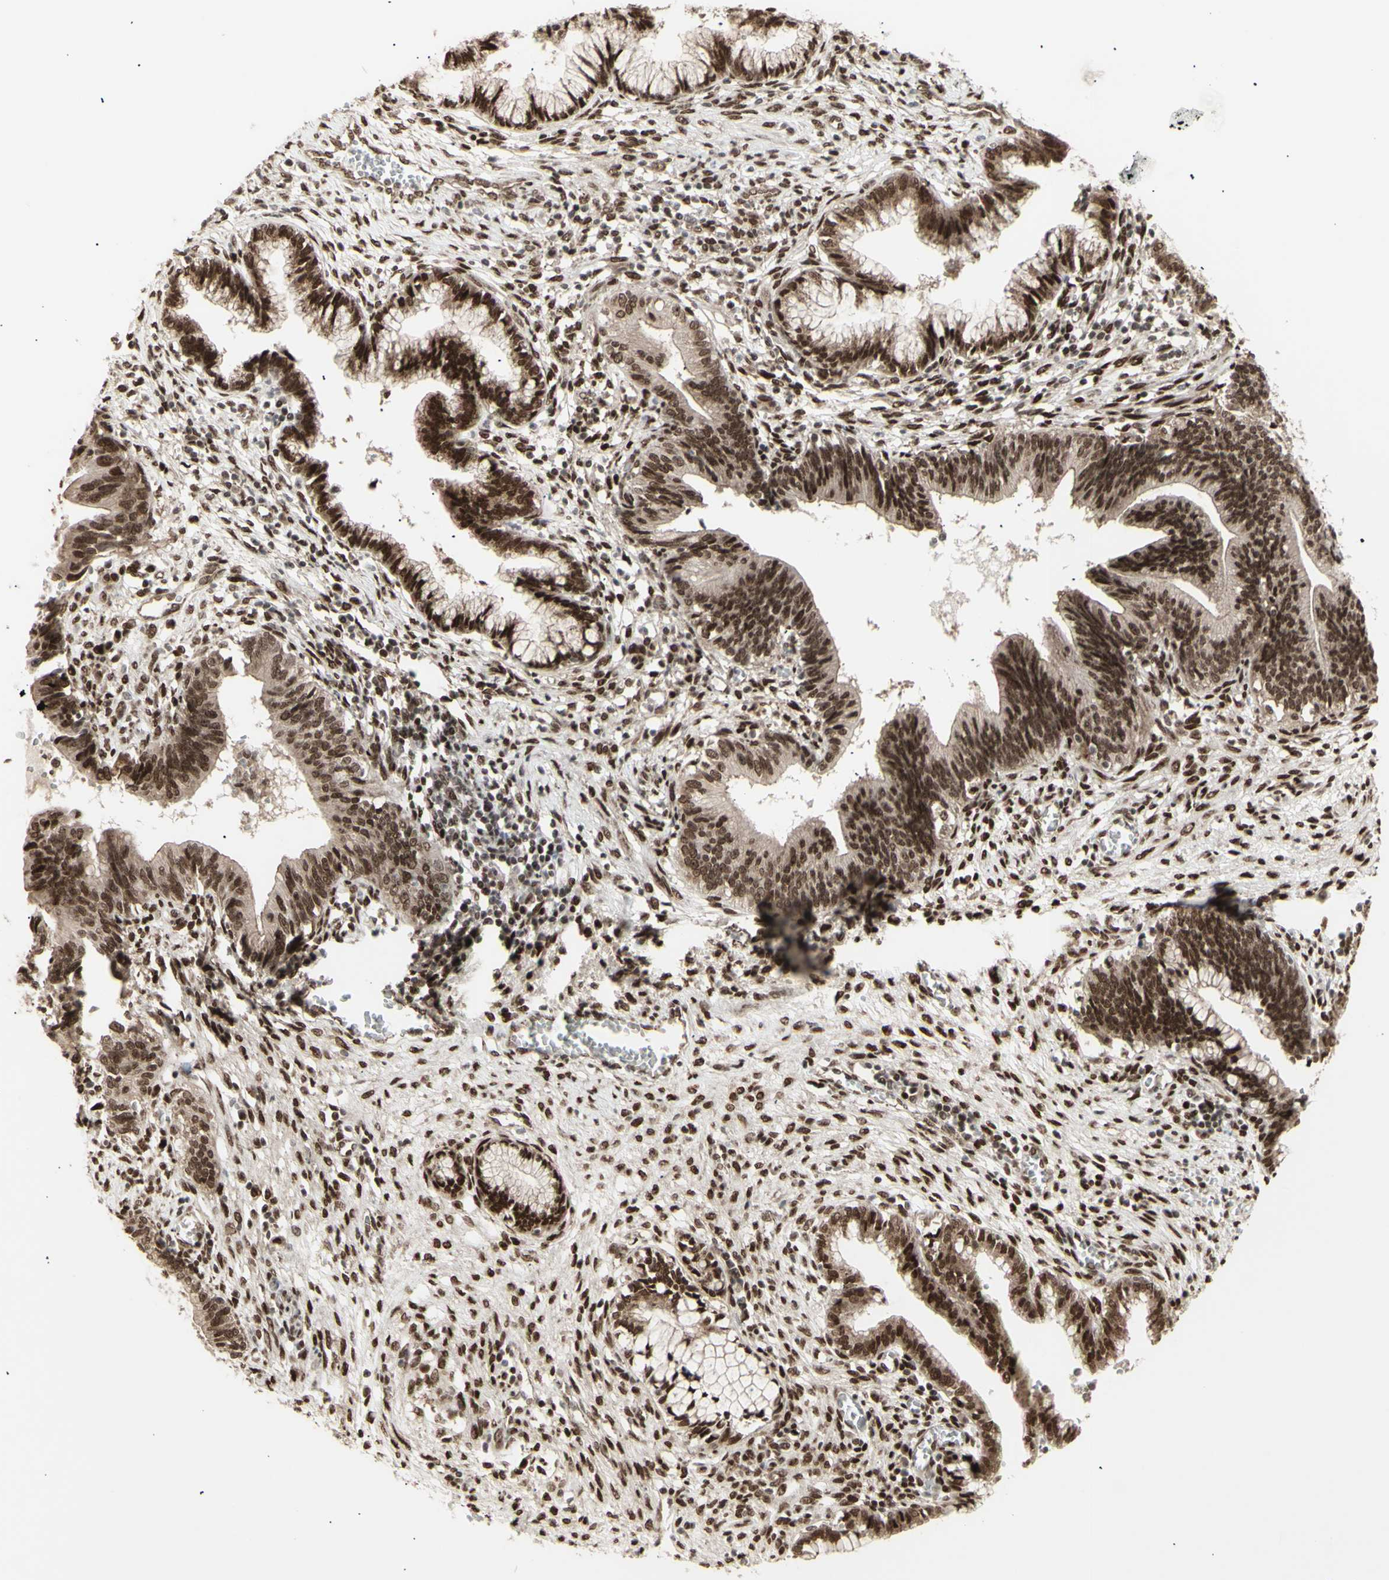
{"staining": {"intensity": "strong", "quantity": ">75%", "location": "nuclear"}, "tissue": "cervical cancer", "cell_type": "Tumor cells", "image_type": "cancer", "snomed": [{"axis": "morphology", "description": "Adenocarcinoma, NOS"}, {"axis": "topography", "description": "Cervix"}], "caption": "Protein expression analysis of human cervical cancer reveals strong nuclear positivity in approximately >75% of tumor cells.", "gene": "CBX1", "patient": {"sex": "female", "age": 44}}